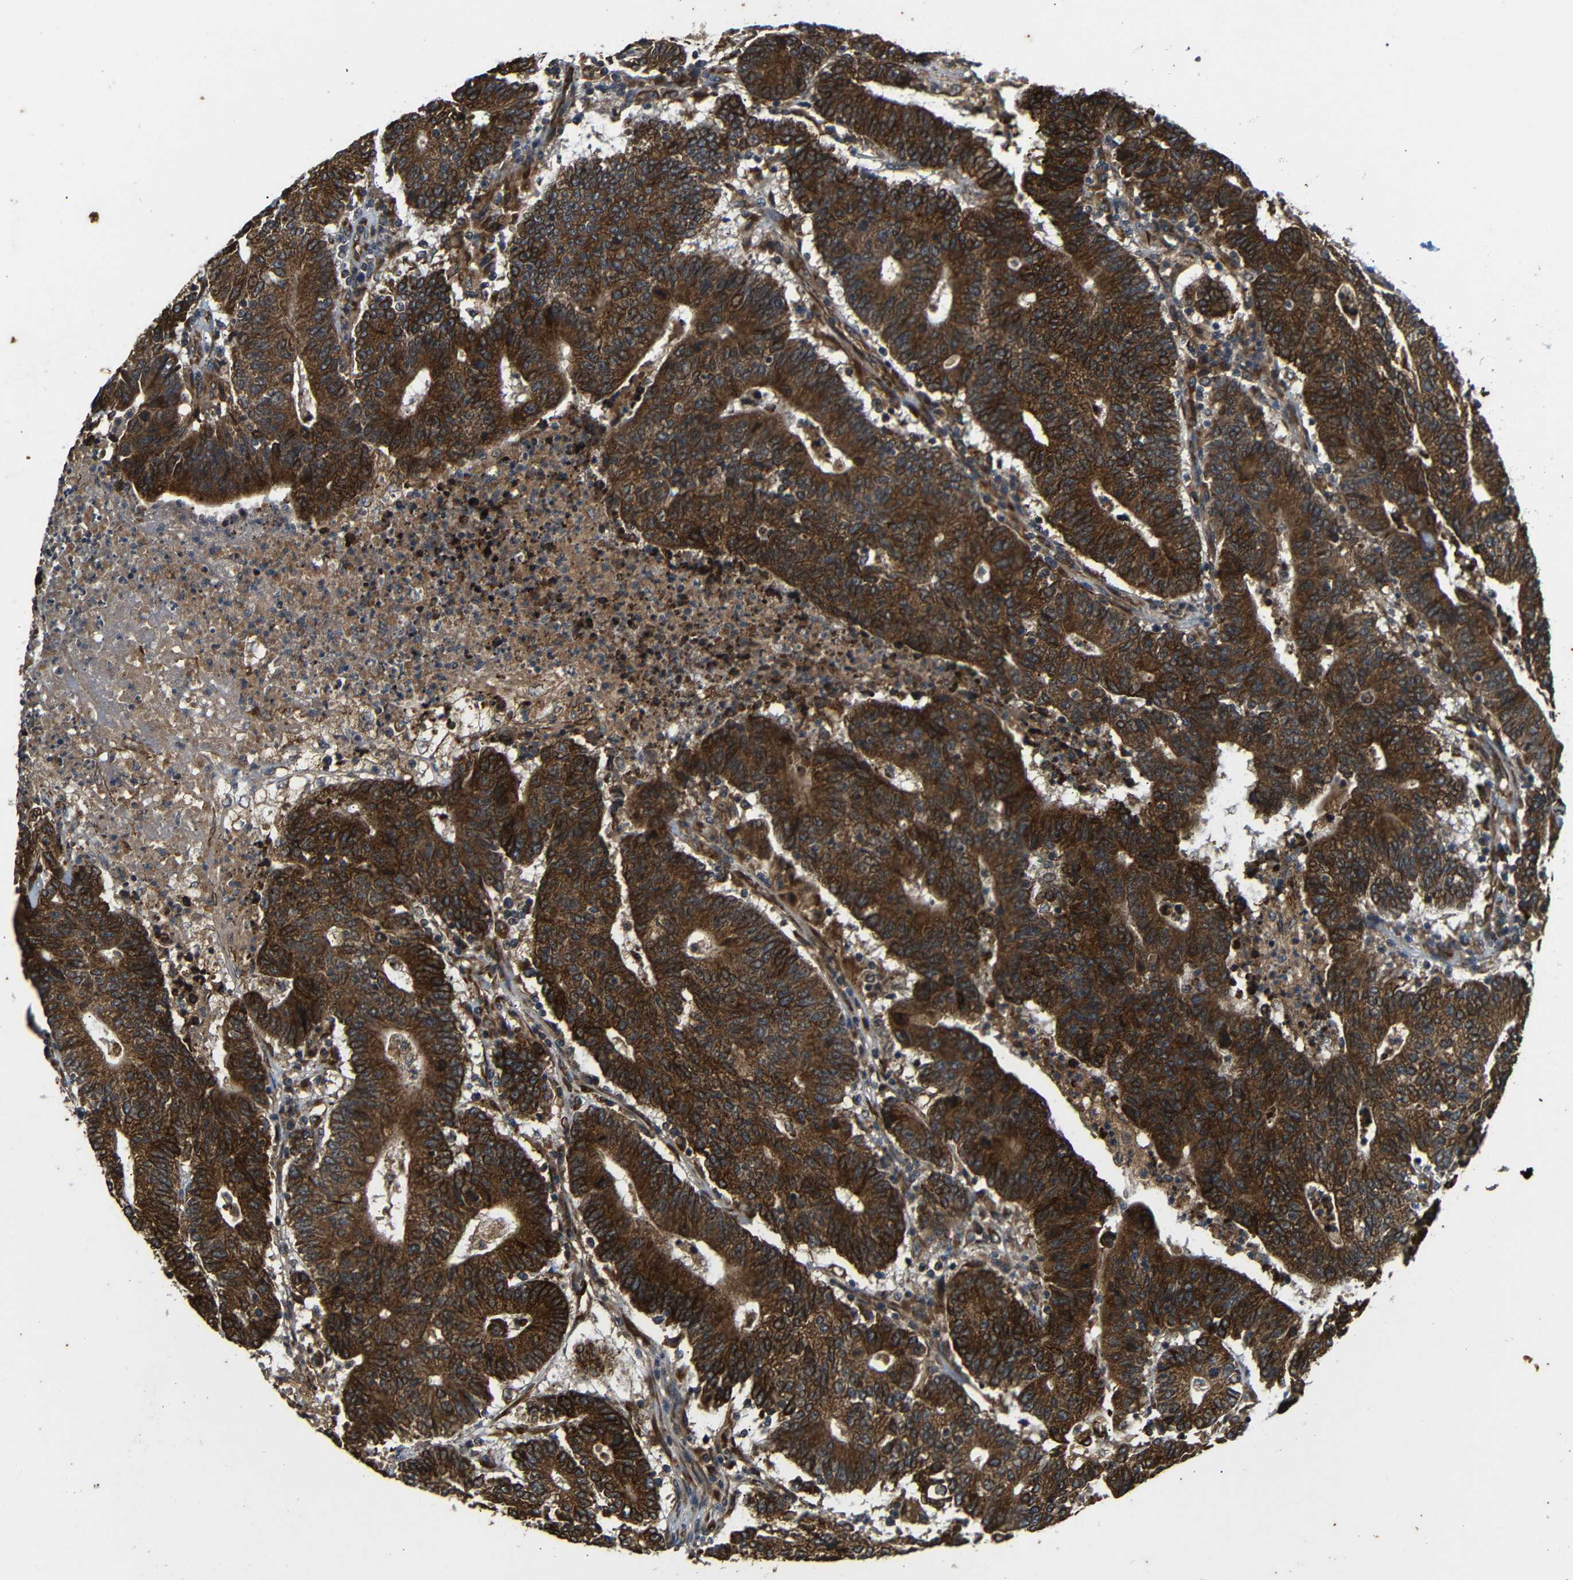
{"staining": {"intensity": "strong", "quantity": ">75%", "location": "cytoplasmic/membranous"}, "tissue": "colorectal cancer", "cell_type": "Tumor cells", "image_type": "cancer", "snomed": [{"axis": "morphology", "description": "Normal tissue, NOS"}, {"axis": "morphology", "description": "Adenocarcinoma, NOS"}, {"axis": "topography", "description": "Colon"}], "caption": "A micrograph of human adenocarcinoma (colorectal) stained for a protein reveals strong cytoplasmic/membranous brown staining in tumor cells.", "gene": "TRPC1", "patient": {"sex": "female", "age": 75}}